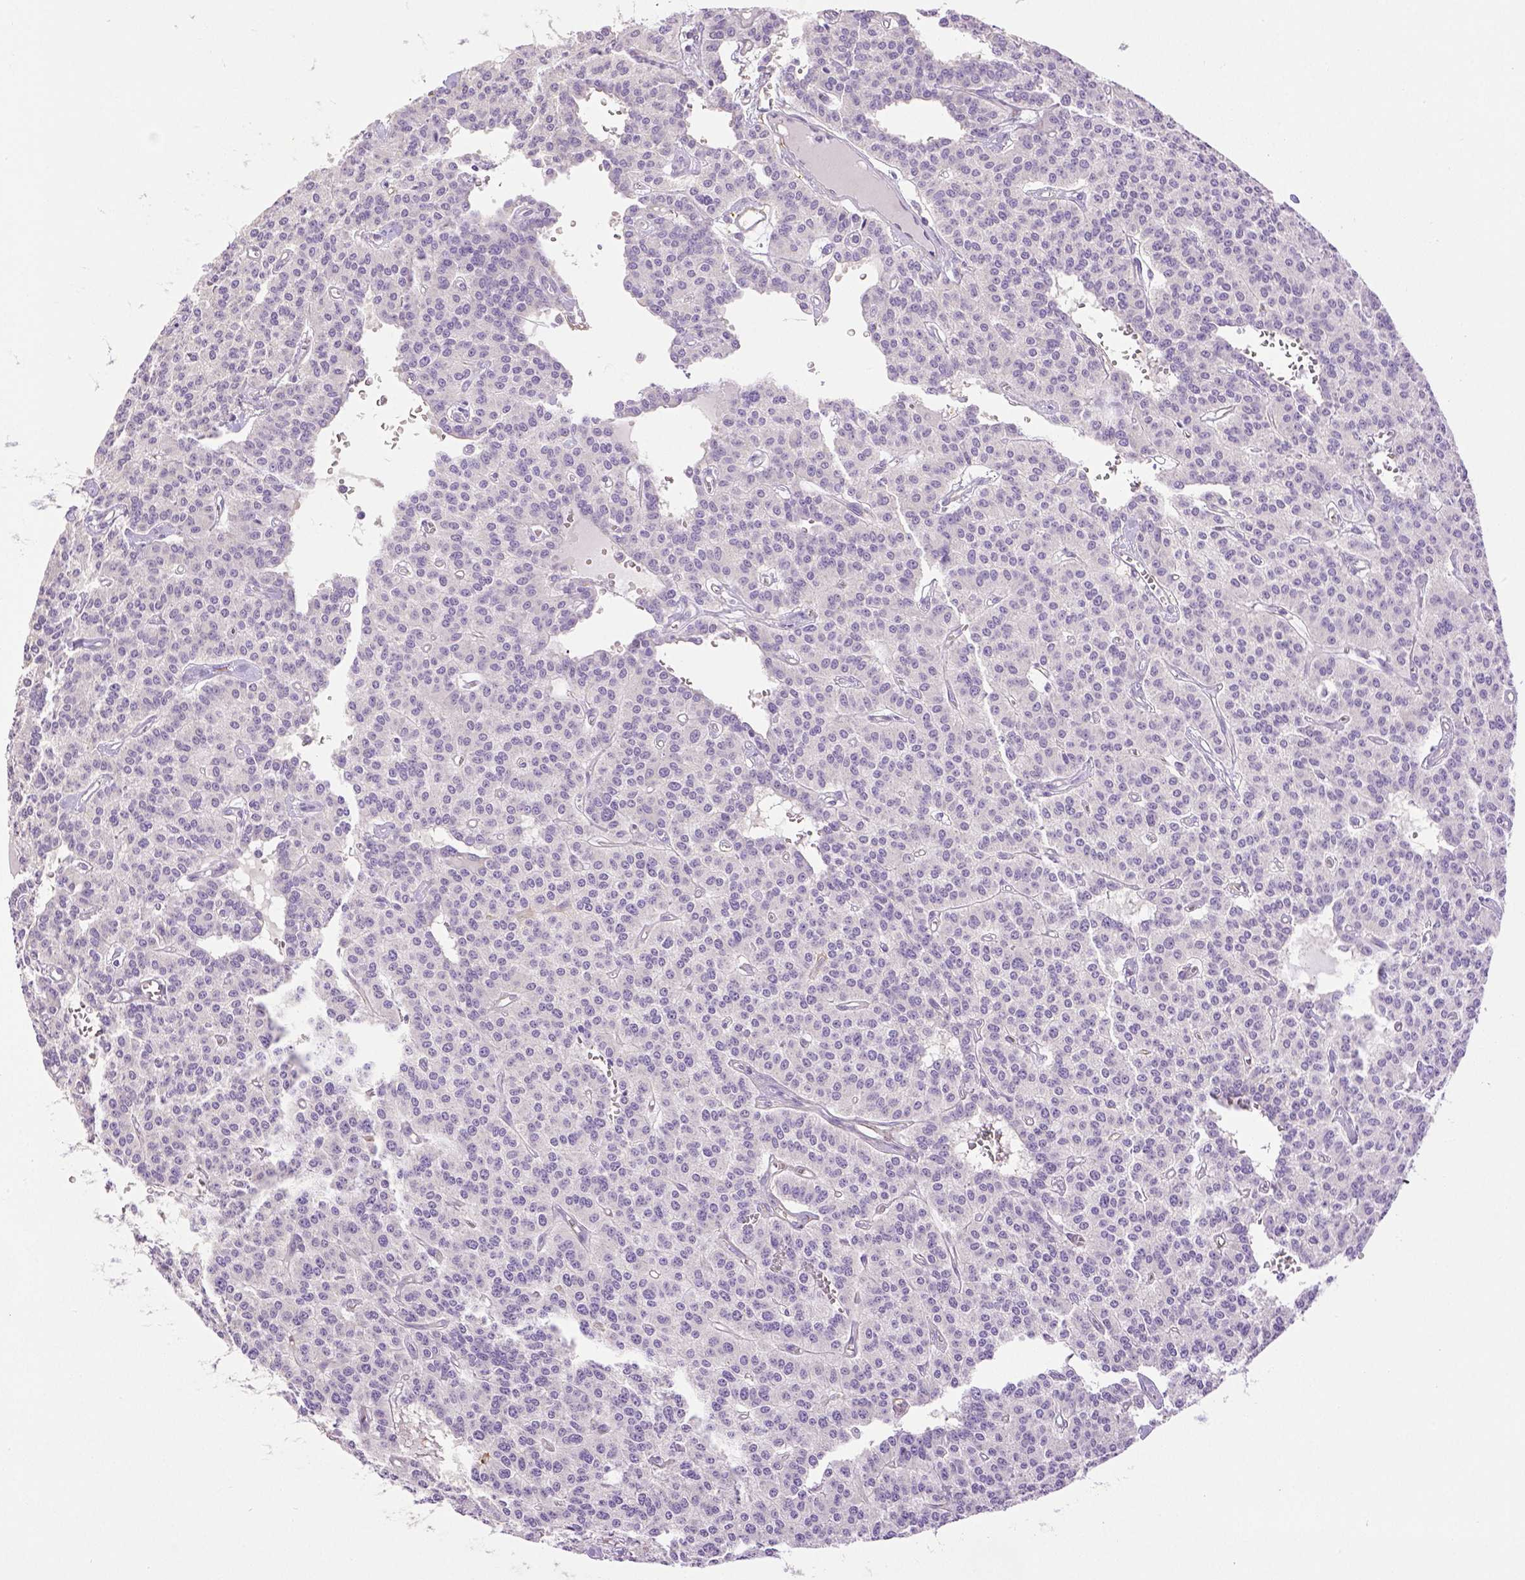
{"staining": {"intensity": "negative", "quantity": "none", "location": "none"}, "tissue": "carcinoid", "cell_type": "Tumor cells", "image_type": "cancer", "snomed": [{"axis": "morphology", "description": "Carcinoid, malignant, NOS"}, {"axis": "topography", "description": "Lung"}], "caption": "There is no significant staining in tumor cells of carcinoid (malignant). (Stains: DAB immunohistochemistry with hematoxylin counter stain, Microscopy: brightfield microscopy at high magnification).", "gene": "THY1", "patient": {"sex": "female", "age": 71}}